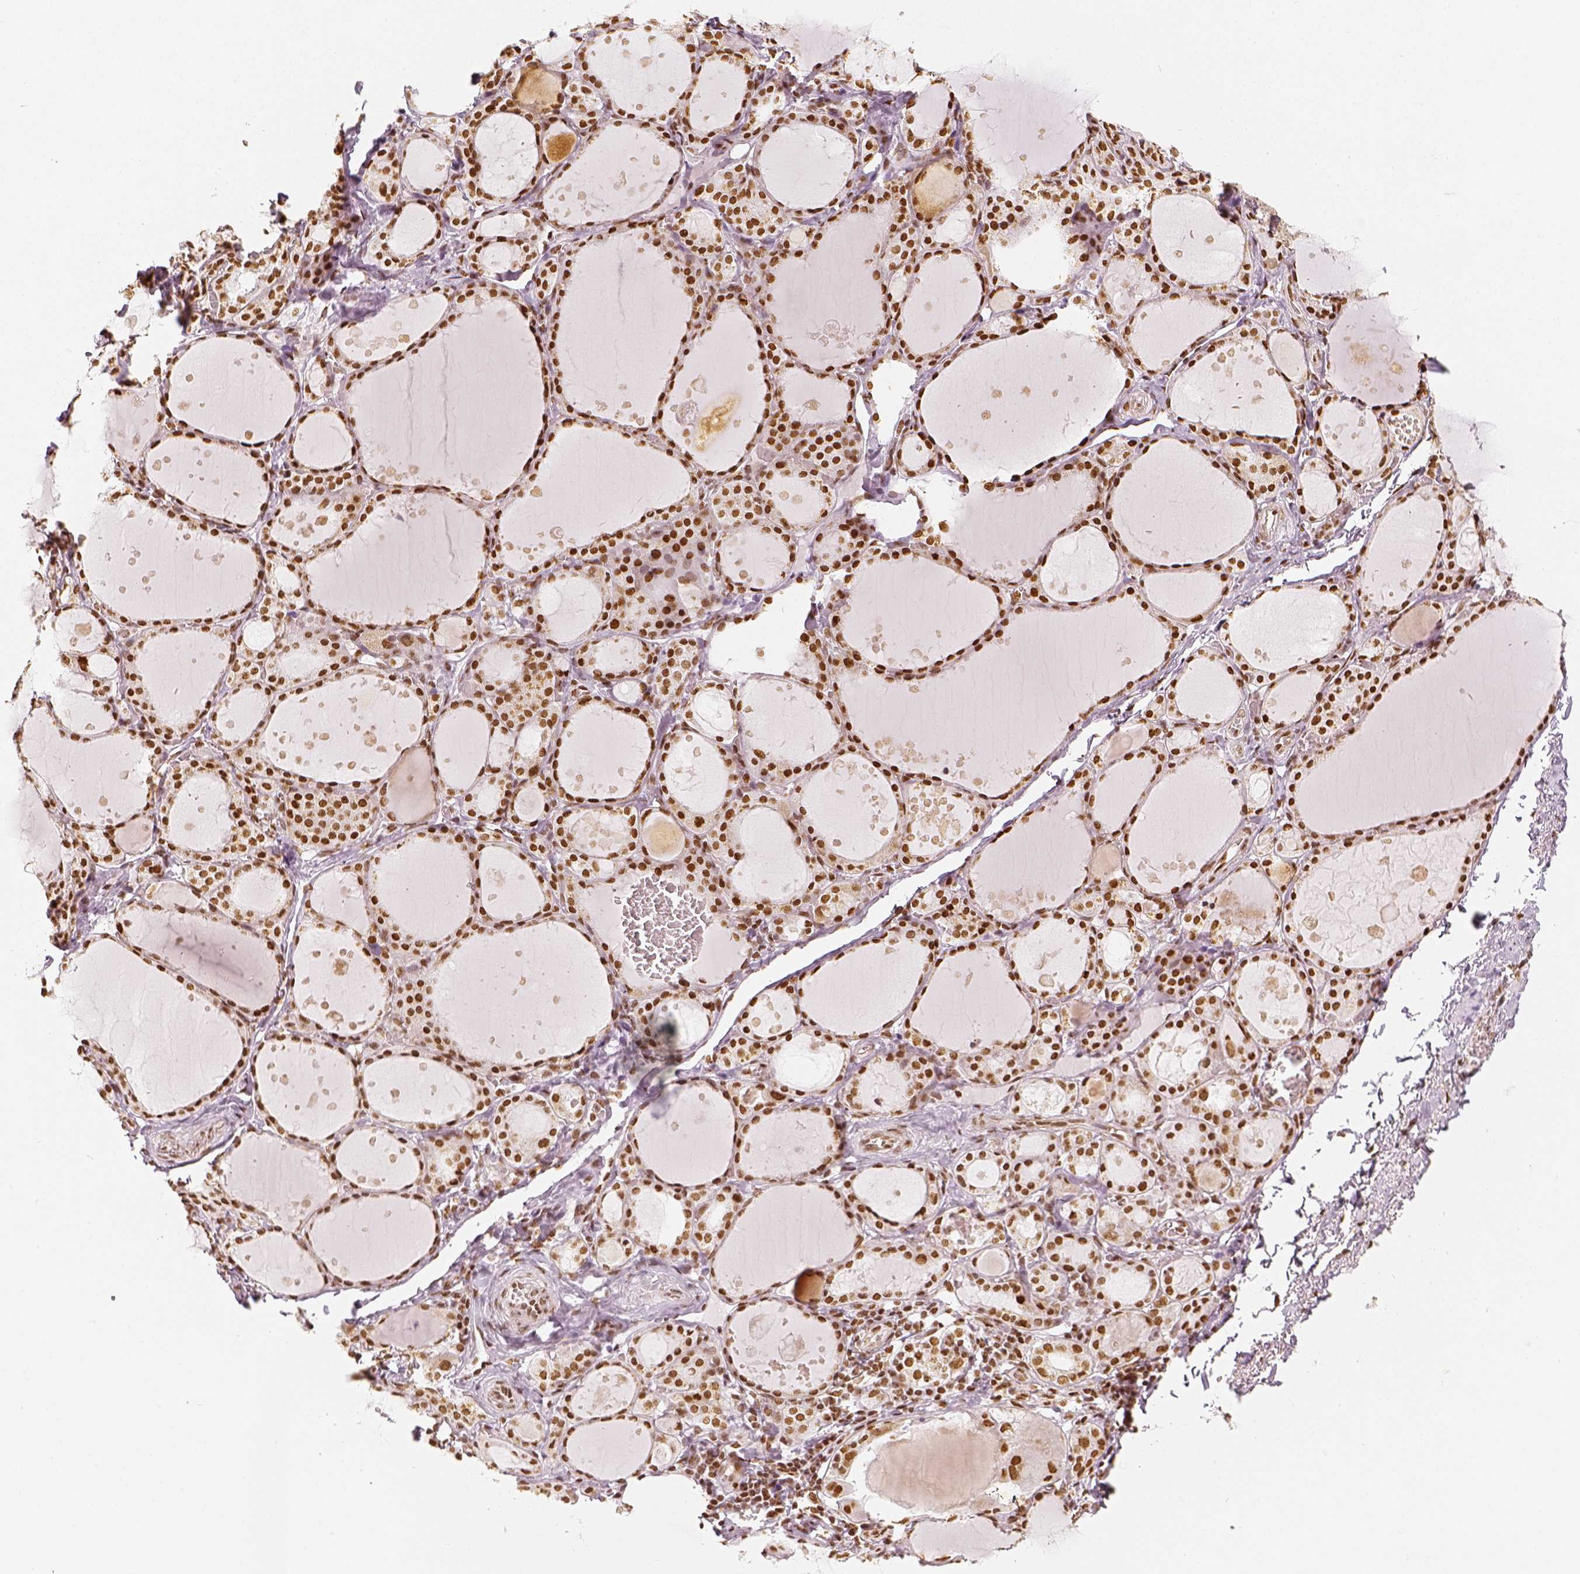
{"staining": {"intensity": "strong", "quantity": ">75%", "location": "nuclear"}, "tissue": "thyroid gland", "cell_type": "Glandular cells", "image_type": "normal", "snomed": [{"axis": "morphology", "description": "Normal tissue, NOS"}, {"axis": "topography", "description": "Thyroid gland"}], "caption": "A brown stain labels strong nuclear positivity of a protein in glandular cells of benign thyroid gland. (DAB = brown stain, brightfield microscopy at high magnification).", "gene": "KDM5B", "patient": {"sex": "male", "age": 68}}